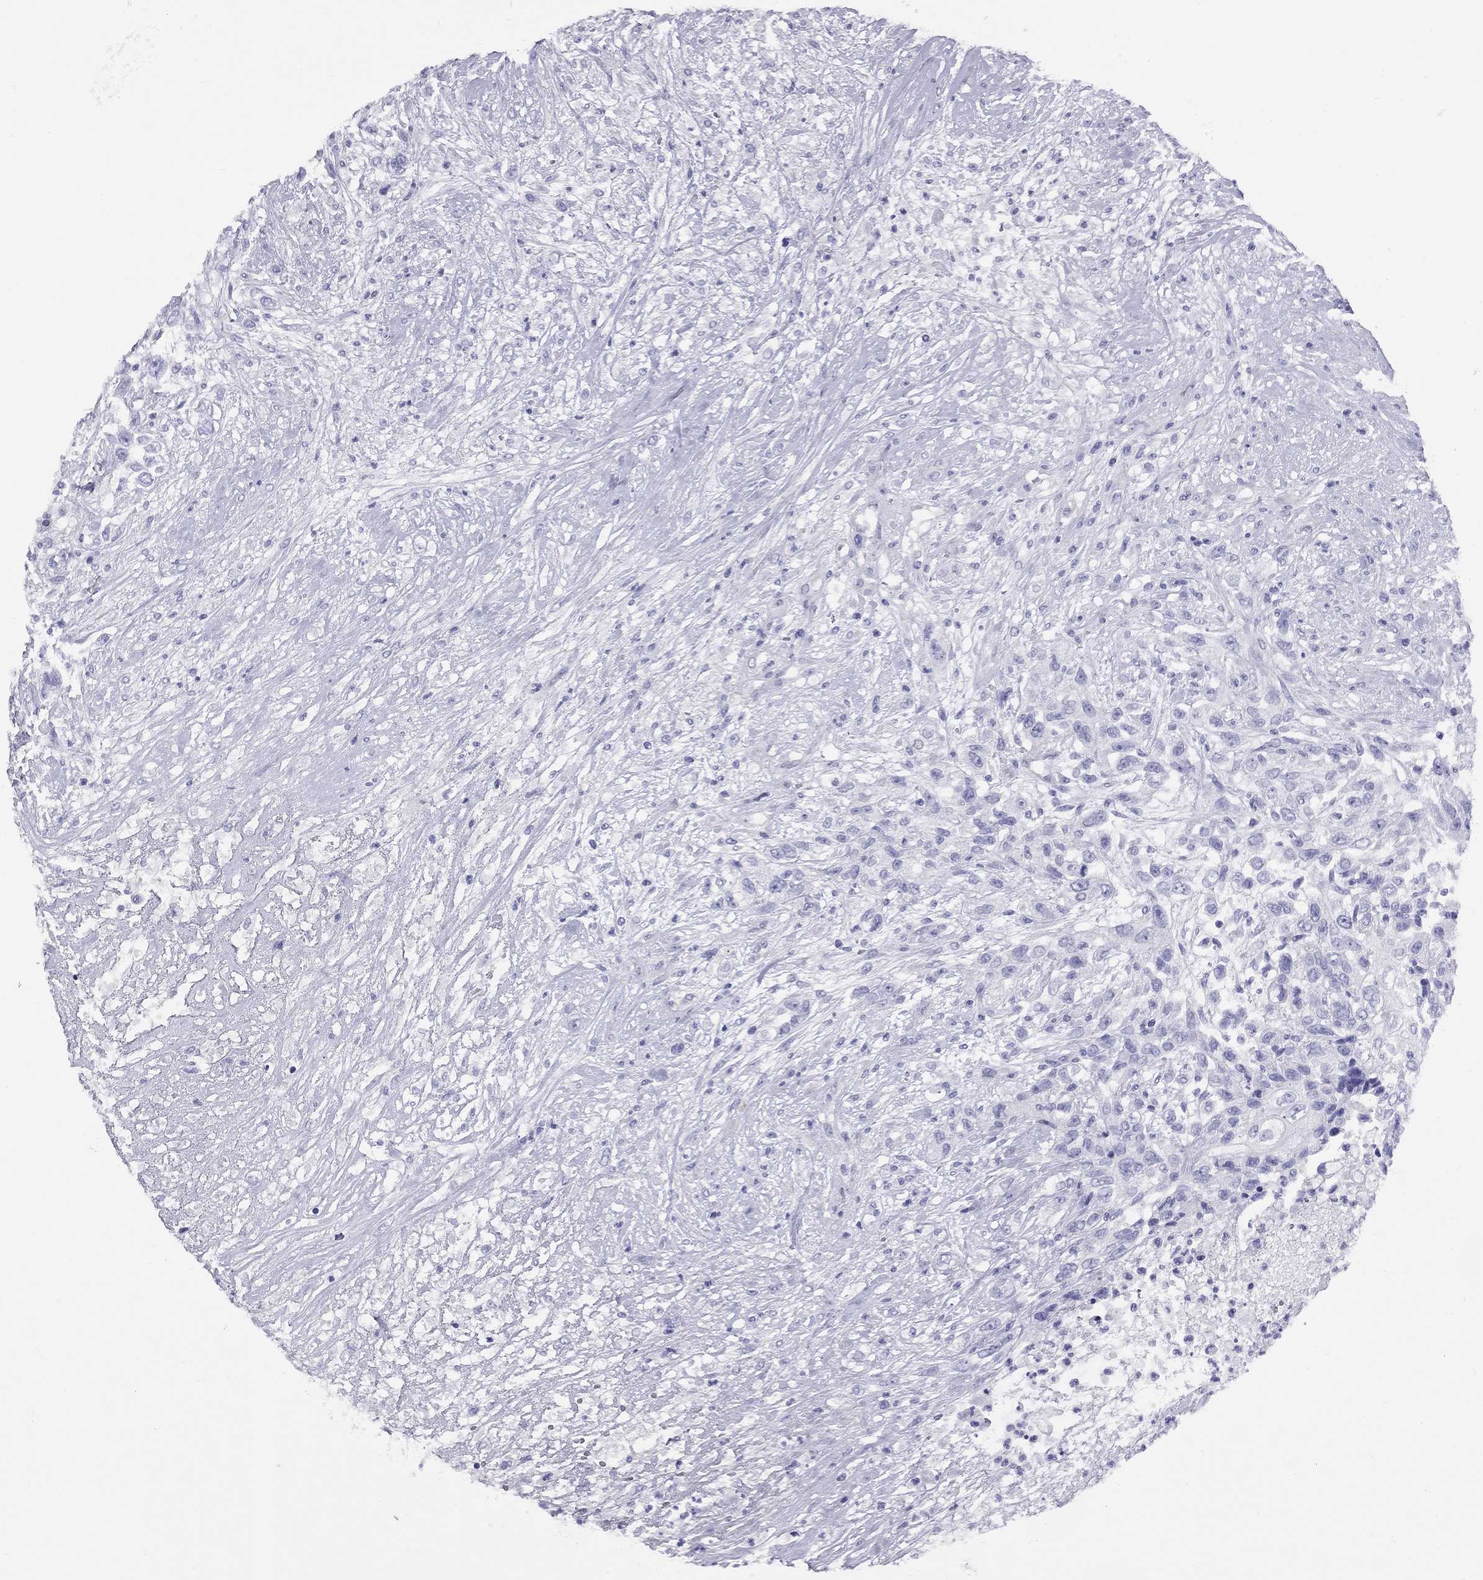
{"staining": {"intensity": "negative", "quantity": "none", "location": "none"}, "tissue": "urothelial cancer", "cell_type": "Tumor cells", "image_type": "cancer", "snomed": [{"axis": "morphology", "description": "Urothelial carcinoma, High grade"}, {"axis": "topography", "description": "Urinary bladder"}], "caption": "This is an immunohistochemistry histopathology image of human urothelial carcinoma (high-grade). There is no positivity in tumor cells.", "gene": "FSCN3", "patient": {"sex": "female", "age": 56}}